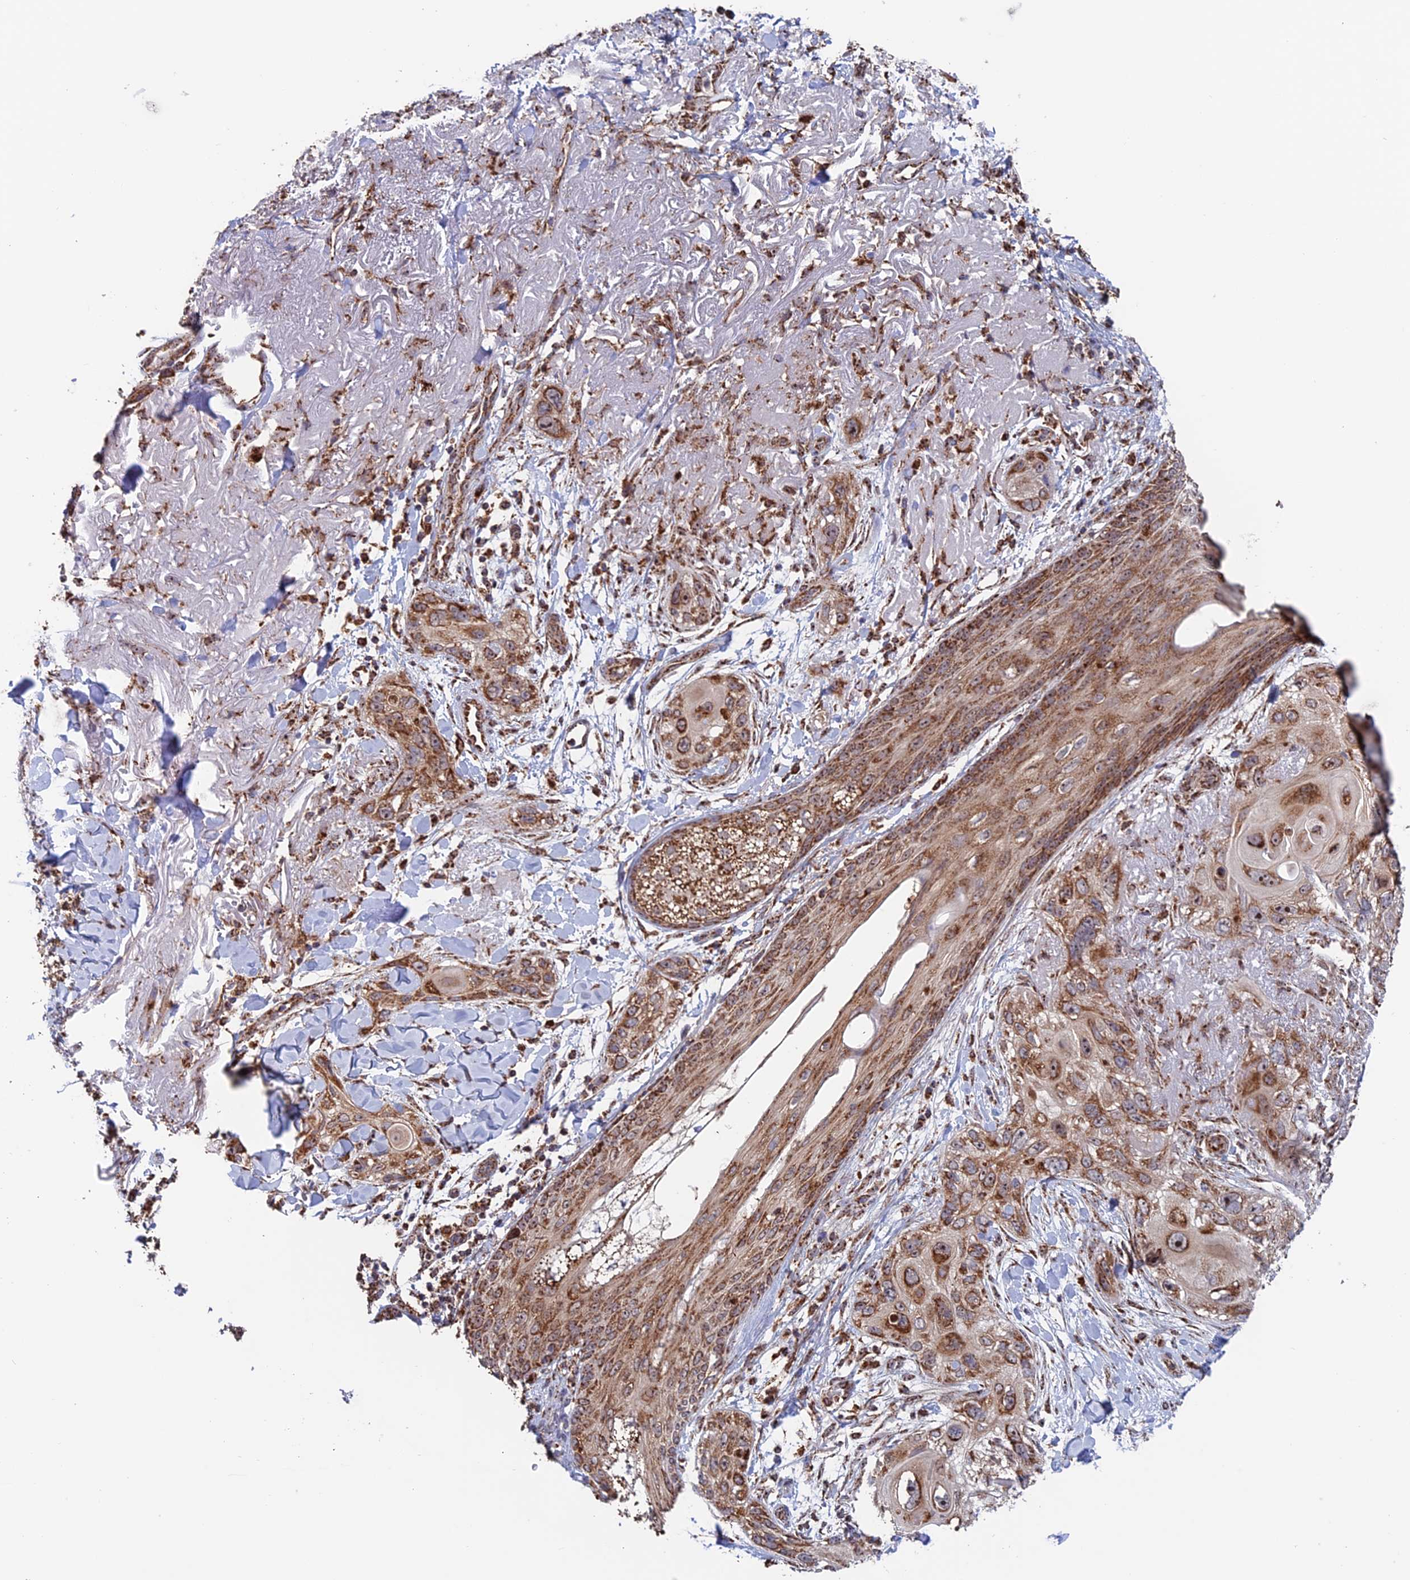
{"staining": {"intensity": "moderate", "quantity": ">75%", "location": "cytoplasmic/membranous"}, "tissue": "skin cancer", "cell_type": "Tumor cells", "image_type": "cancer", "snomed": [{"axis": "morphology", "description": "Normal tissue, NOS"}, {"axis": "morphology", "description": "Squamous cell carcinoma, NOS"}, {"axis": "topography", "description": "Skin"}], "caption": "Immunohistochemical staining of skin cancer (squamous cell carcinoma) shows moderate cytoplasmic/membranous protein positivity in about >75% of tumor cells.", "gene": "DTYMK", "patient": {"sex": "male", "age": 72}}